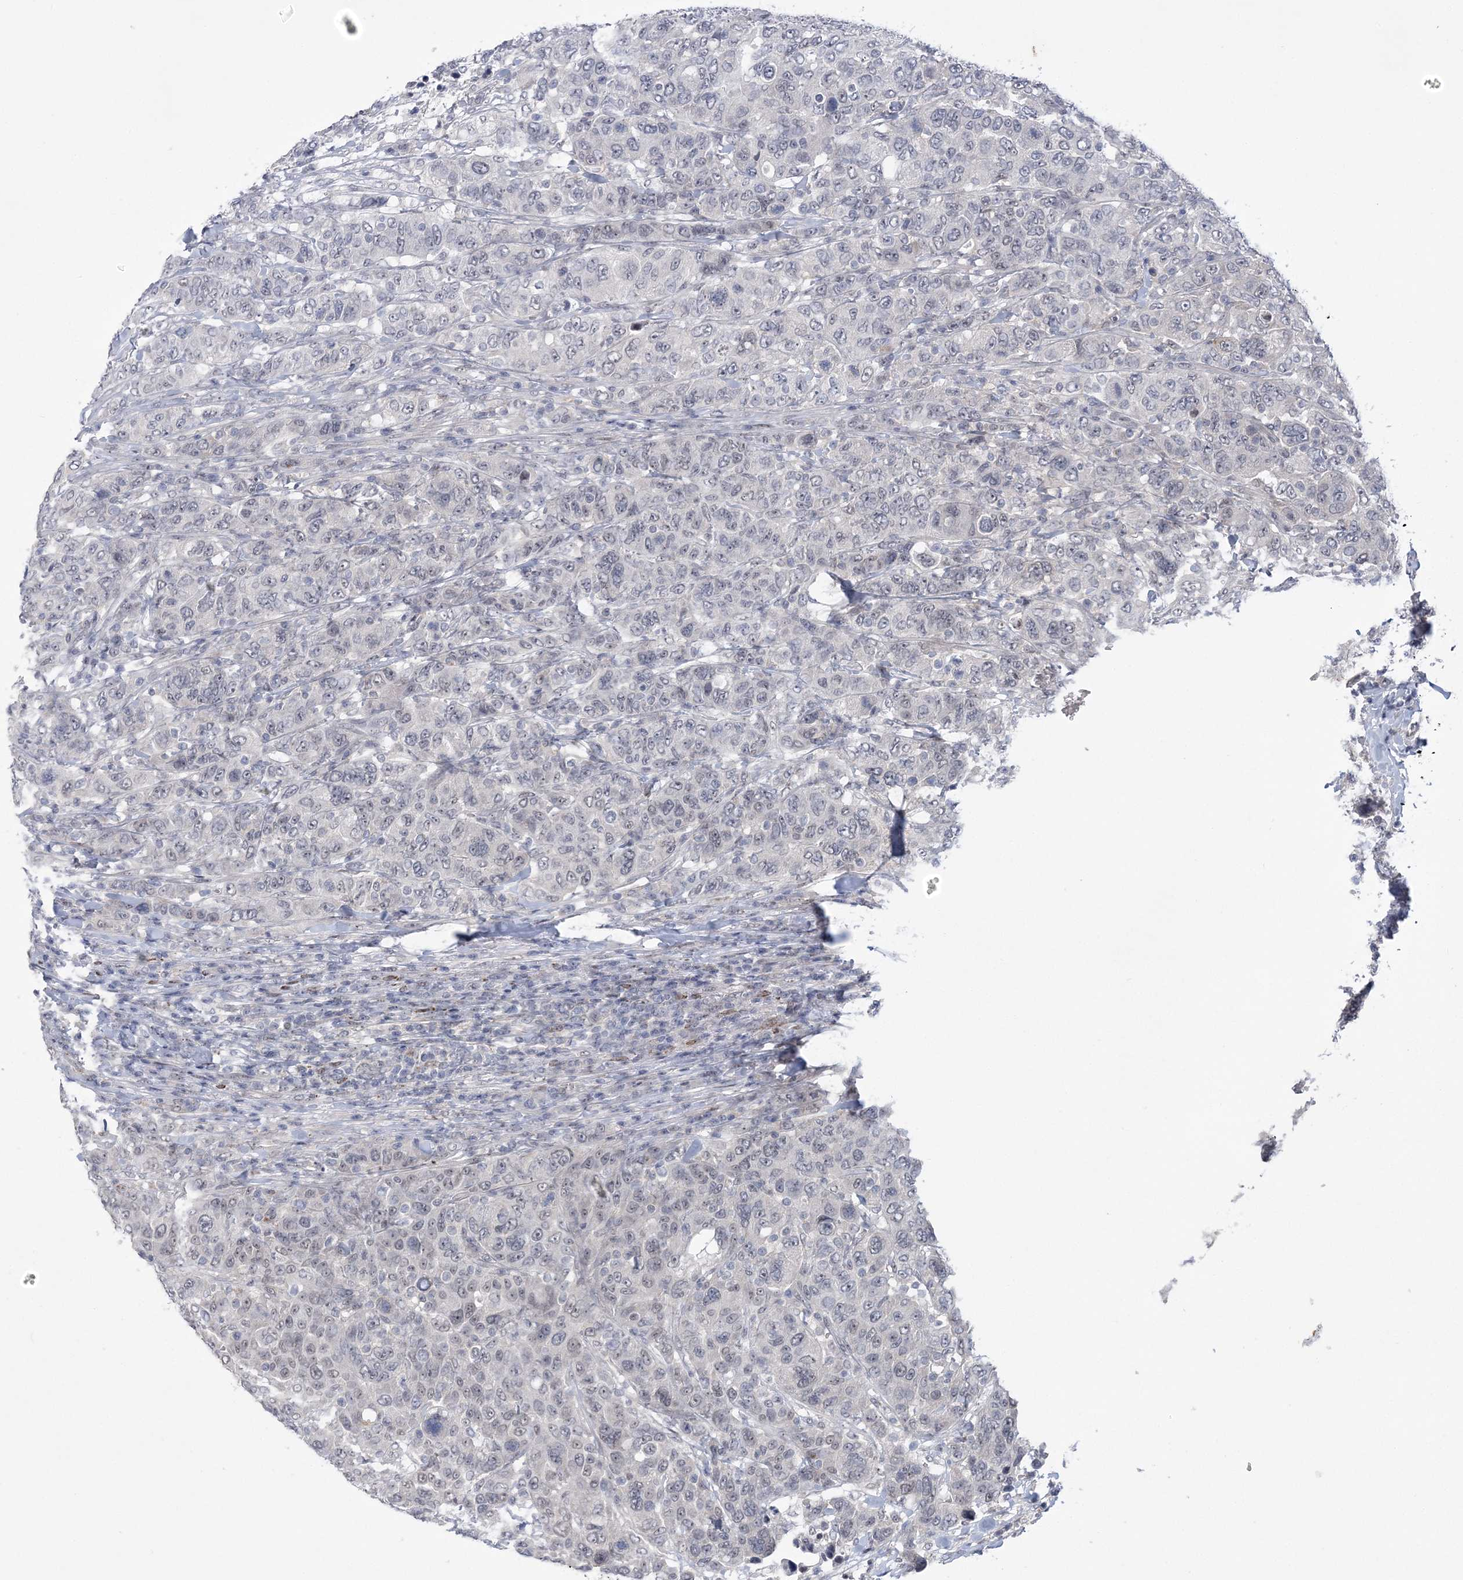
{"staining": {"intensity": "negative", "quantity": "none", "location": "none"}, "tissue": "breast cancer", "cell_type": "Tumor cells", "image_type": "cancer", "snomed": [{"axis": "morphology", "description": "Duct carcinoma"}, {"axis": "topography", "description": "Breast"}], "caption": "A histopathology image of human breast cancer (invasive ductal carcinoma) is negative for staining in tumor cells. (Stains: DAB IHC with hematoxylin counter stain, Microscopy: brightfield microscopy at high magnification).", "gene": "HOMEZ", "patient": {"sex": "female", "age": 37}}